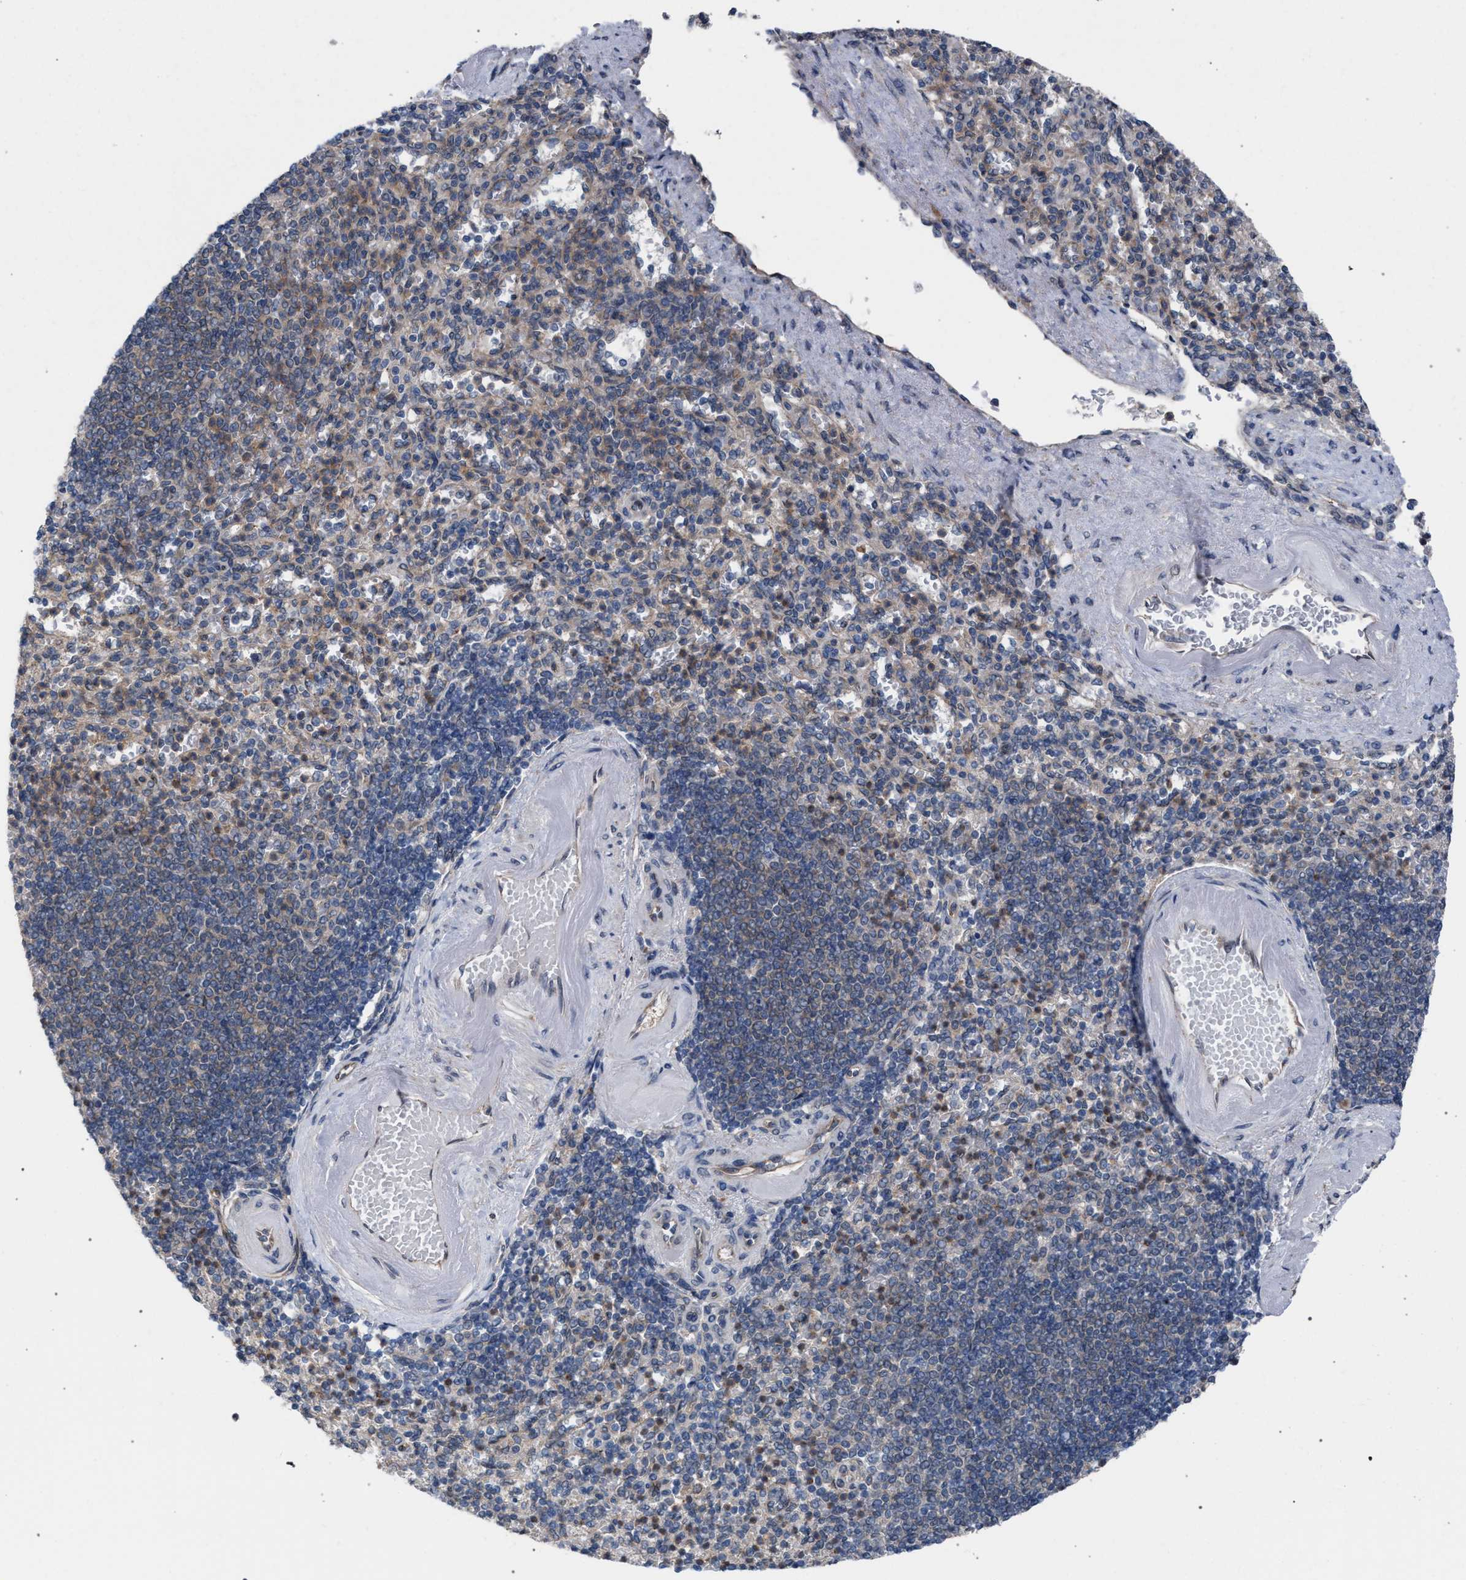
{"staining": {"intensity": "moderate", "quantity": "<25%", "location": "cytoplasmic/membranous"}, "tissue": "spleen", "cell_type": "Cells in red pulp", "image_type": "normal", "snomed": [{"axis": "morphology", "description": "Normal tissue, NOS"}, {"axis": "topography", "description": "Spleen"}], "caption": "Brown immunohistochemical staining in normal spleen exhibits moderate cytoplasmic/membranous staining in about <25% of cells in red pulp.", "gene": "ARPC5L", "patient": {"sex": "female", "age": 74}}